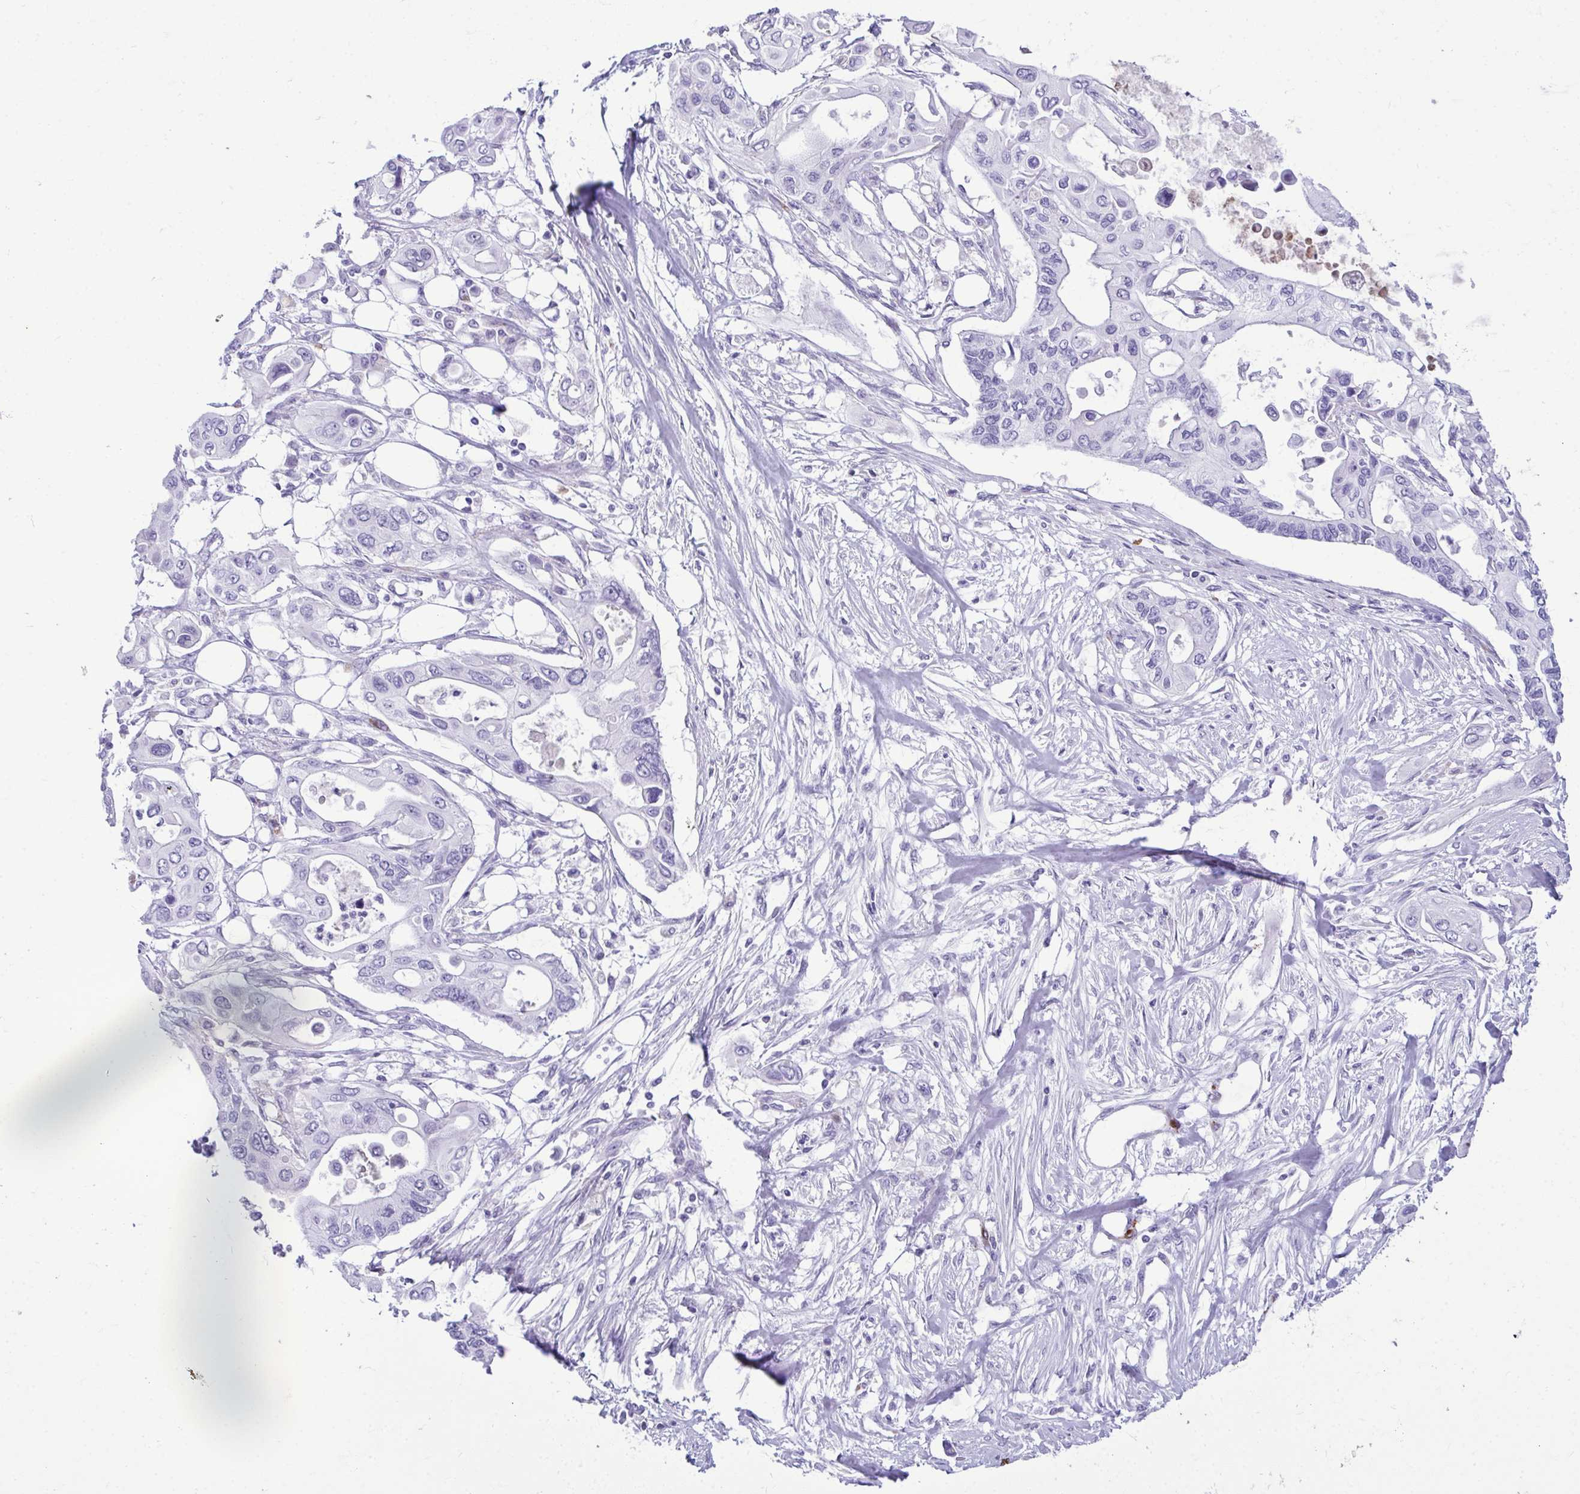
{"staining": {"intensity": "negative", "quantity": "none", "location": "none"}, "tissue": "pancreatic cancer", "cell_type": "Tumor cells", "image_type": "cancer", "snomed": [{"axis": "morphology", "description": "Adenocarcinoma, NOS"}, {"axis": "topography", "description": "Pancreas"}], "caption": "Adenocarcinoma (pancreatic) stained for a protein using immunohistochemistry reveals no staining tumor cells.", "gene": "SERPINI1", "patient": {"sex": "female", "age": 63}}